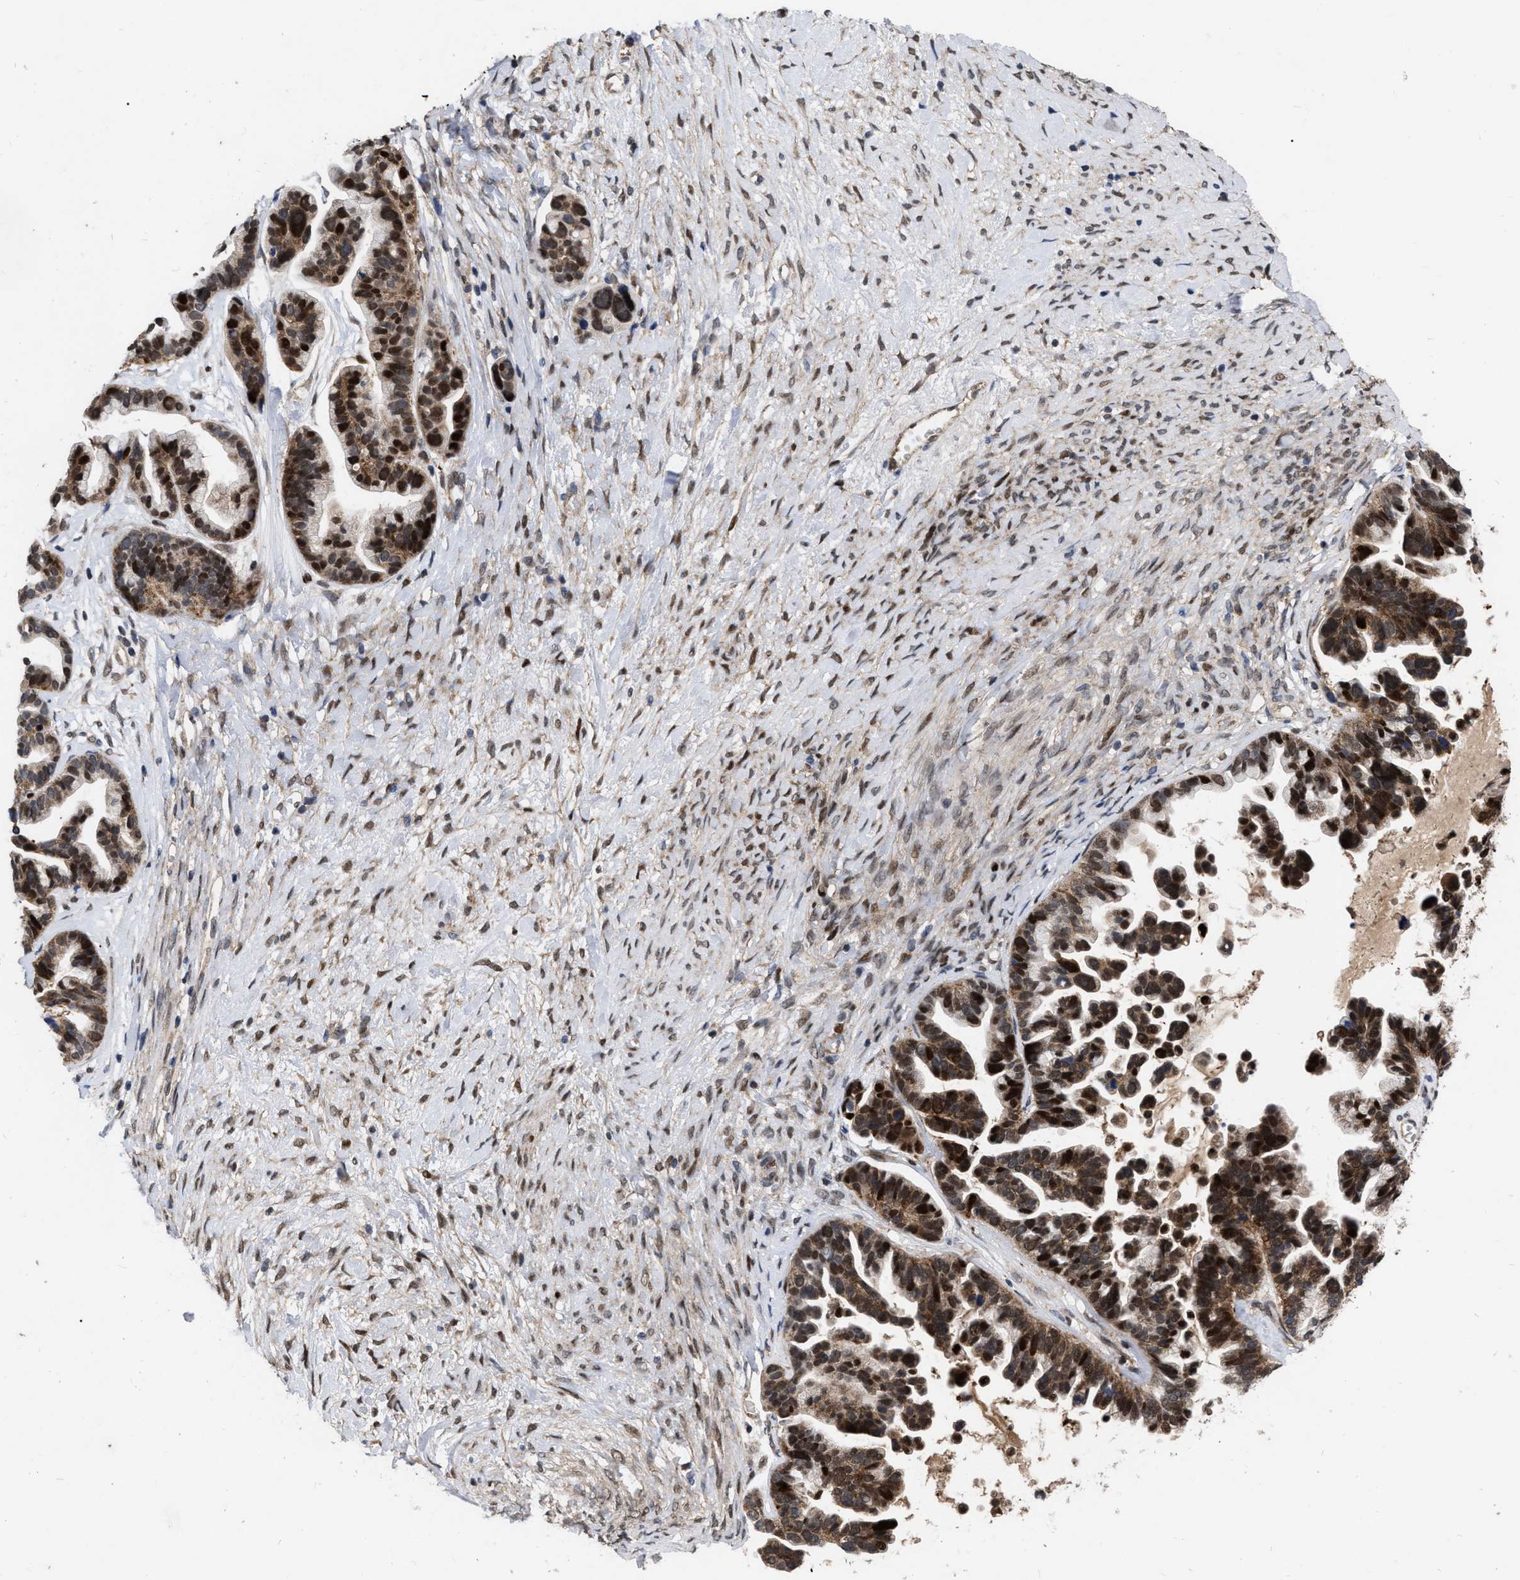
{"staining": {"intensity": "strong", "quantity": ">75%", "location": "cytoplasmic/membranous,nuclear"}, "tissue": "ovarian cancer", "cell_type": "Tumor cells", "image_type": "cancer", "snomed": [{"axis": "morphology", "description": "Cystadenocarcinoma, serous, NOS"}, {"axis": "topography", "description": "Ovary"}], "caption": "Protein staining shows strong cytoplasmic/membranous and nuclear expression in about >75% of tumor cells in ovarian cancer (serous cystadenocarcinoma).", "gene": "MDM4", "patient": {"sex": "female", "age": 56}}